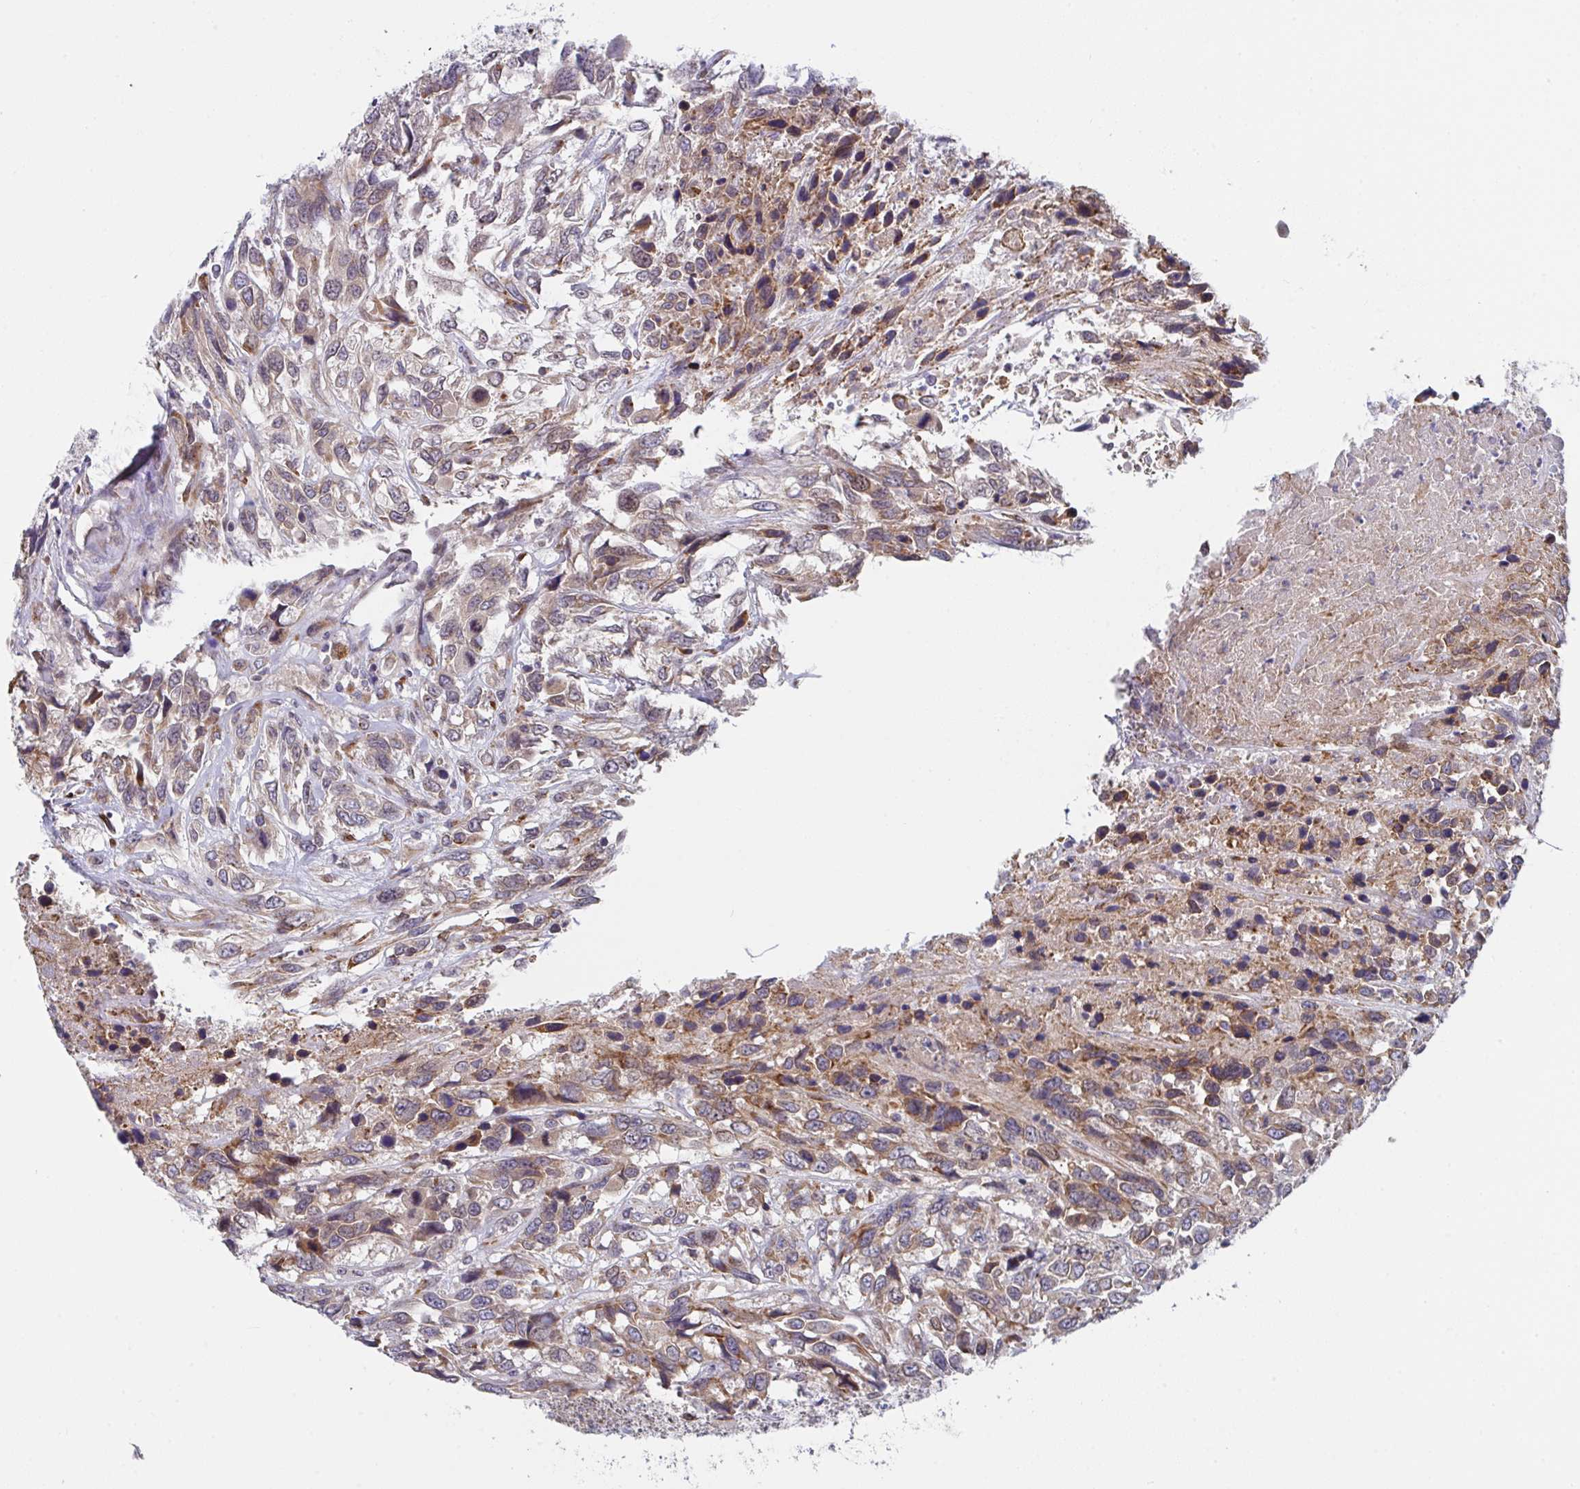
{"staining": {"intensity": "moderate", "quantity": ">75%", "location": "cytoplasmic/membranous,nuclear"}, "tissue": "urothelial cancer", "cell_type": "Tumor cells", "image_type": "cancer", "snomed": [{"axis": "morphology", "description": "Urothelial carcinoma, High grade"}, {"axis": "topography", "description": "Urinary bladder"}], "caption": "This is a photomicrograph of immunohistochemistry (IHC) staining of high-grade urothelial carcinoma, which shows moderate expression in the cytoplasmic/membranous and nuclear of tumor cells.", "gene": "RBM18", "patient": {"sex": "female", "age": 70}}